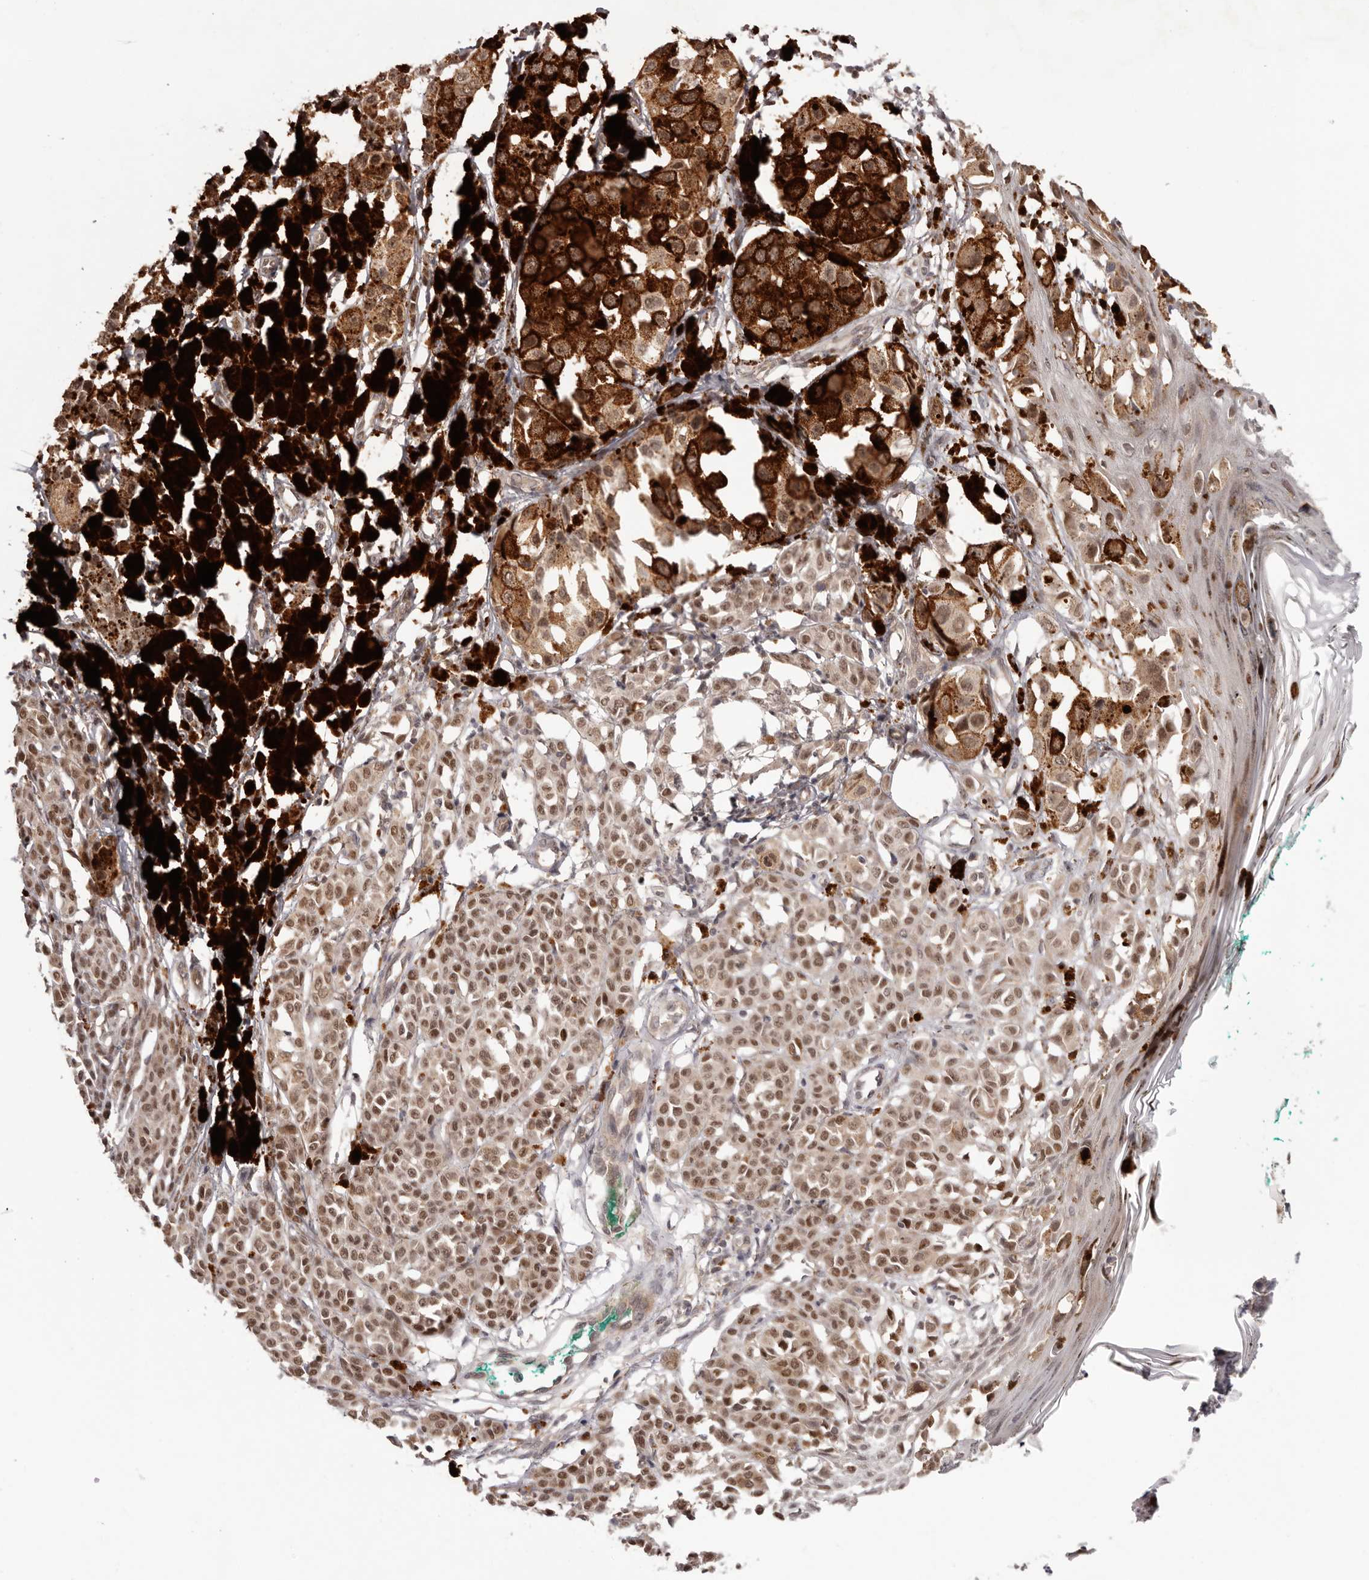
{"staining": {"intensity": "moderate", "quantity": ">75%", "location": "cytoplasmic/membranous,nuclear"}, "tissue": "melanoma", "cell_type": "Tumor cells", "image_type": "cancer", "snomed": [{"axis": "morphology", "description": "Malignant melanoma, NOS"}, {"axis": "topography", "description": "Skin of leg"}], "caption": "This image reveals immunohistochemistry (IHC) staining of human melanoma, with medium moderate cytoplasmic/membranous and nuclear expression in approximately >75% of tumor cells.", "gene": "TBX5", "patient": {"sex": "female", "age": 72}}